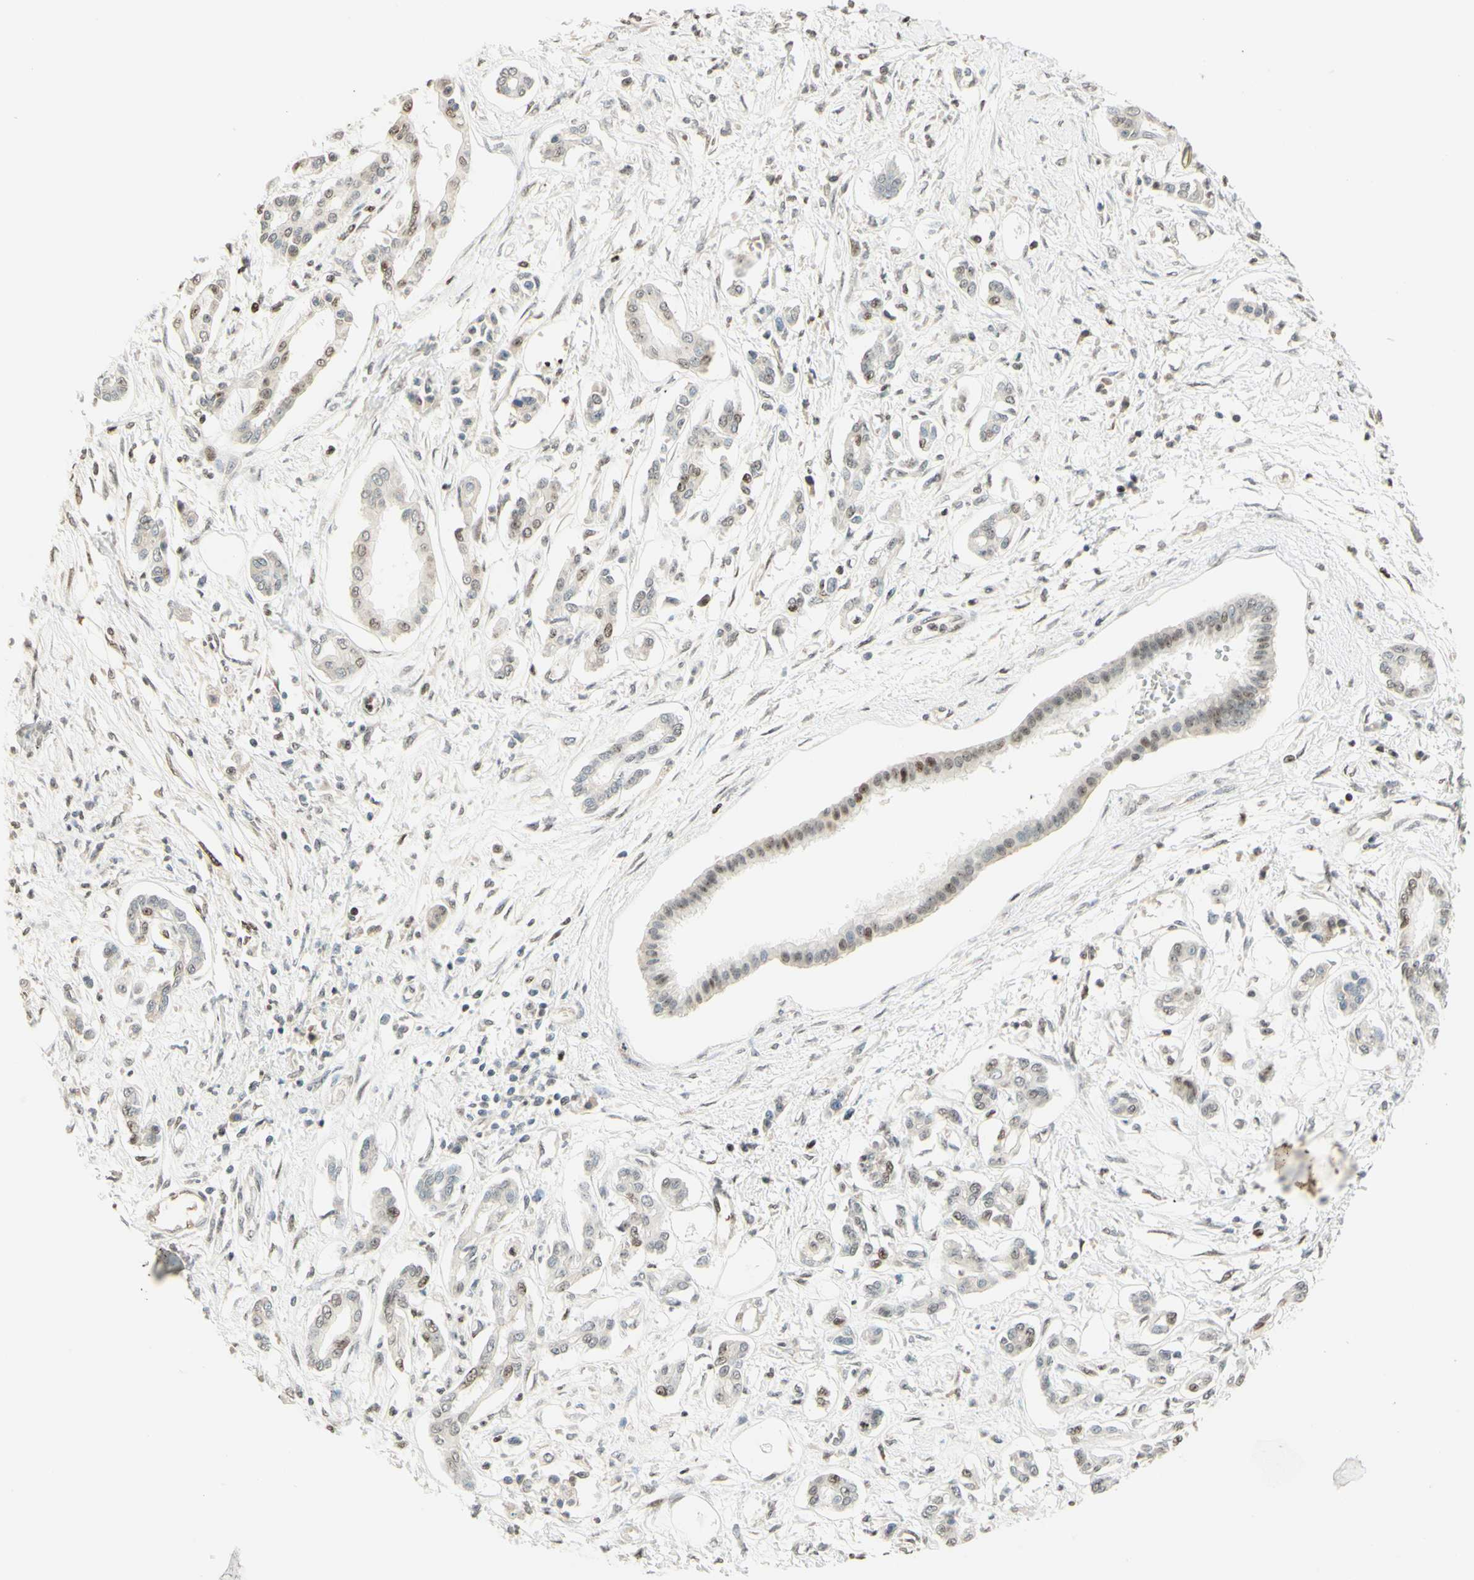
{"staining": {"intensity": "moderate", "quantity": "25%-75%", "location": "cytoplasmic/membranous,nuclear"}, "tissue": "pancreatic cancer", "cell_type": "Tumor cells", "image_type": "cancer", "snomed": [{"axis": "morphology", "description": "Adenocarcinoma, NOS"}, {"axis": "topography", "description": "Pancreas"}], "caption": "Immunohistochemistry histopathology image of neoplastic tissue: pancreatic cancer stained using IHC reveals medium levels of moderate protein expression localized specifically in the cytoplasmic/membranous and nuclear of tumor cells, appearing as a cytoplasmic/membranous and nuclear brown color.", "gene": "CDKL5", "patient": {"sex": "male", "age": 56}}